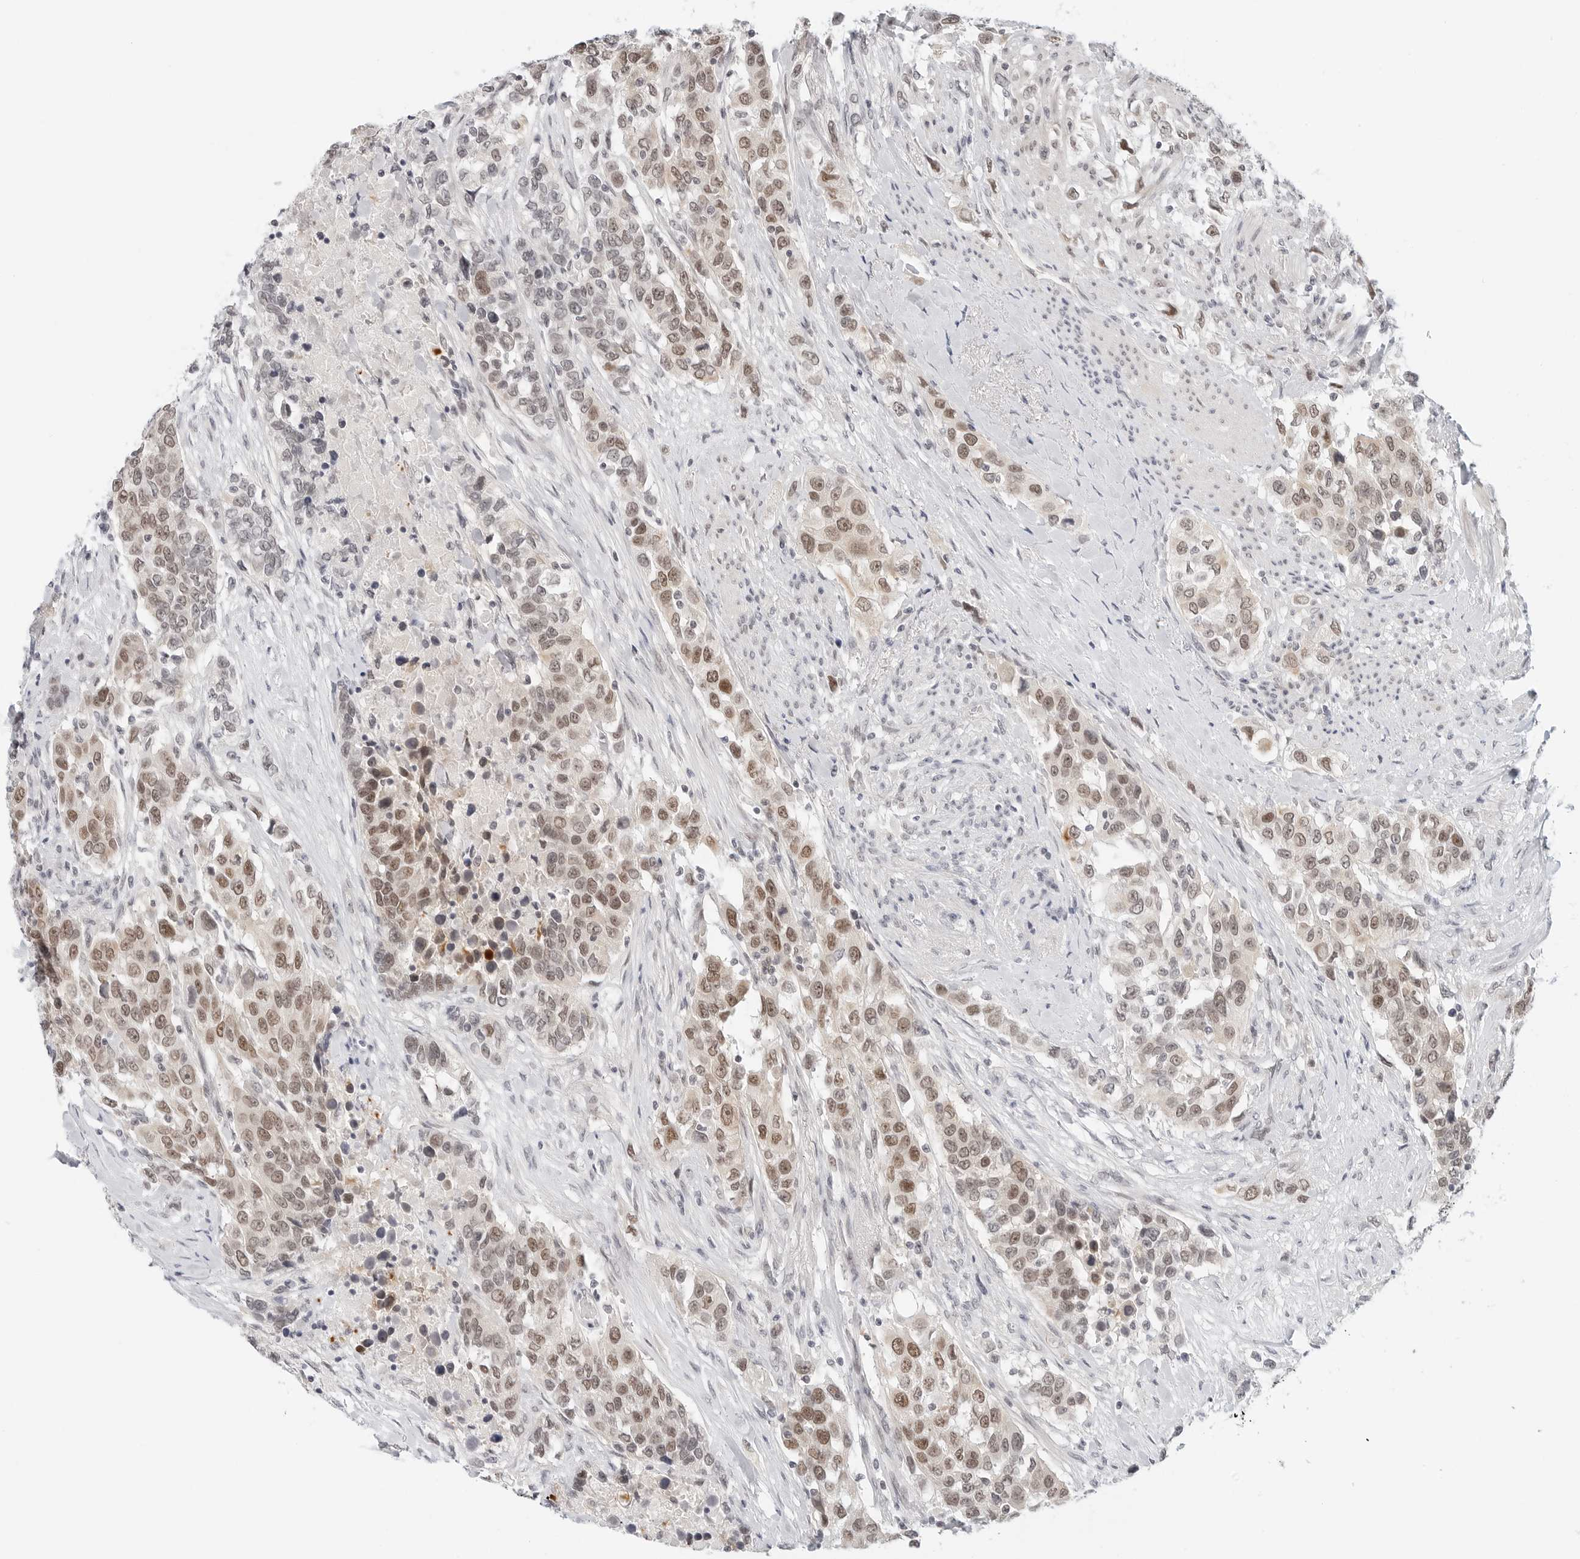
{"staining": {"intensity": "moderate", "quantity": ">75%", "location": "nuclear"}, "tissue": "urothelial cancer", "cell_type": "Tumor cells", "image_type": "cancer", "snomed": [{"axis": "morphology", "description": "Urothelial carcinoma, High grade"}, {"axis": "topography", "description": "Urinary bladder"}], "caption": "Brown immunohistochemical staining in urothelial carcinoma (high-grade) displays moderate nuclear staining in approximately >75% of tumor cells.", "gene": "TSEN2", "patient": {"sex": "female", "age": 80}}